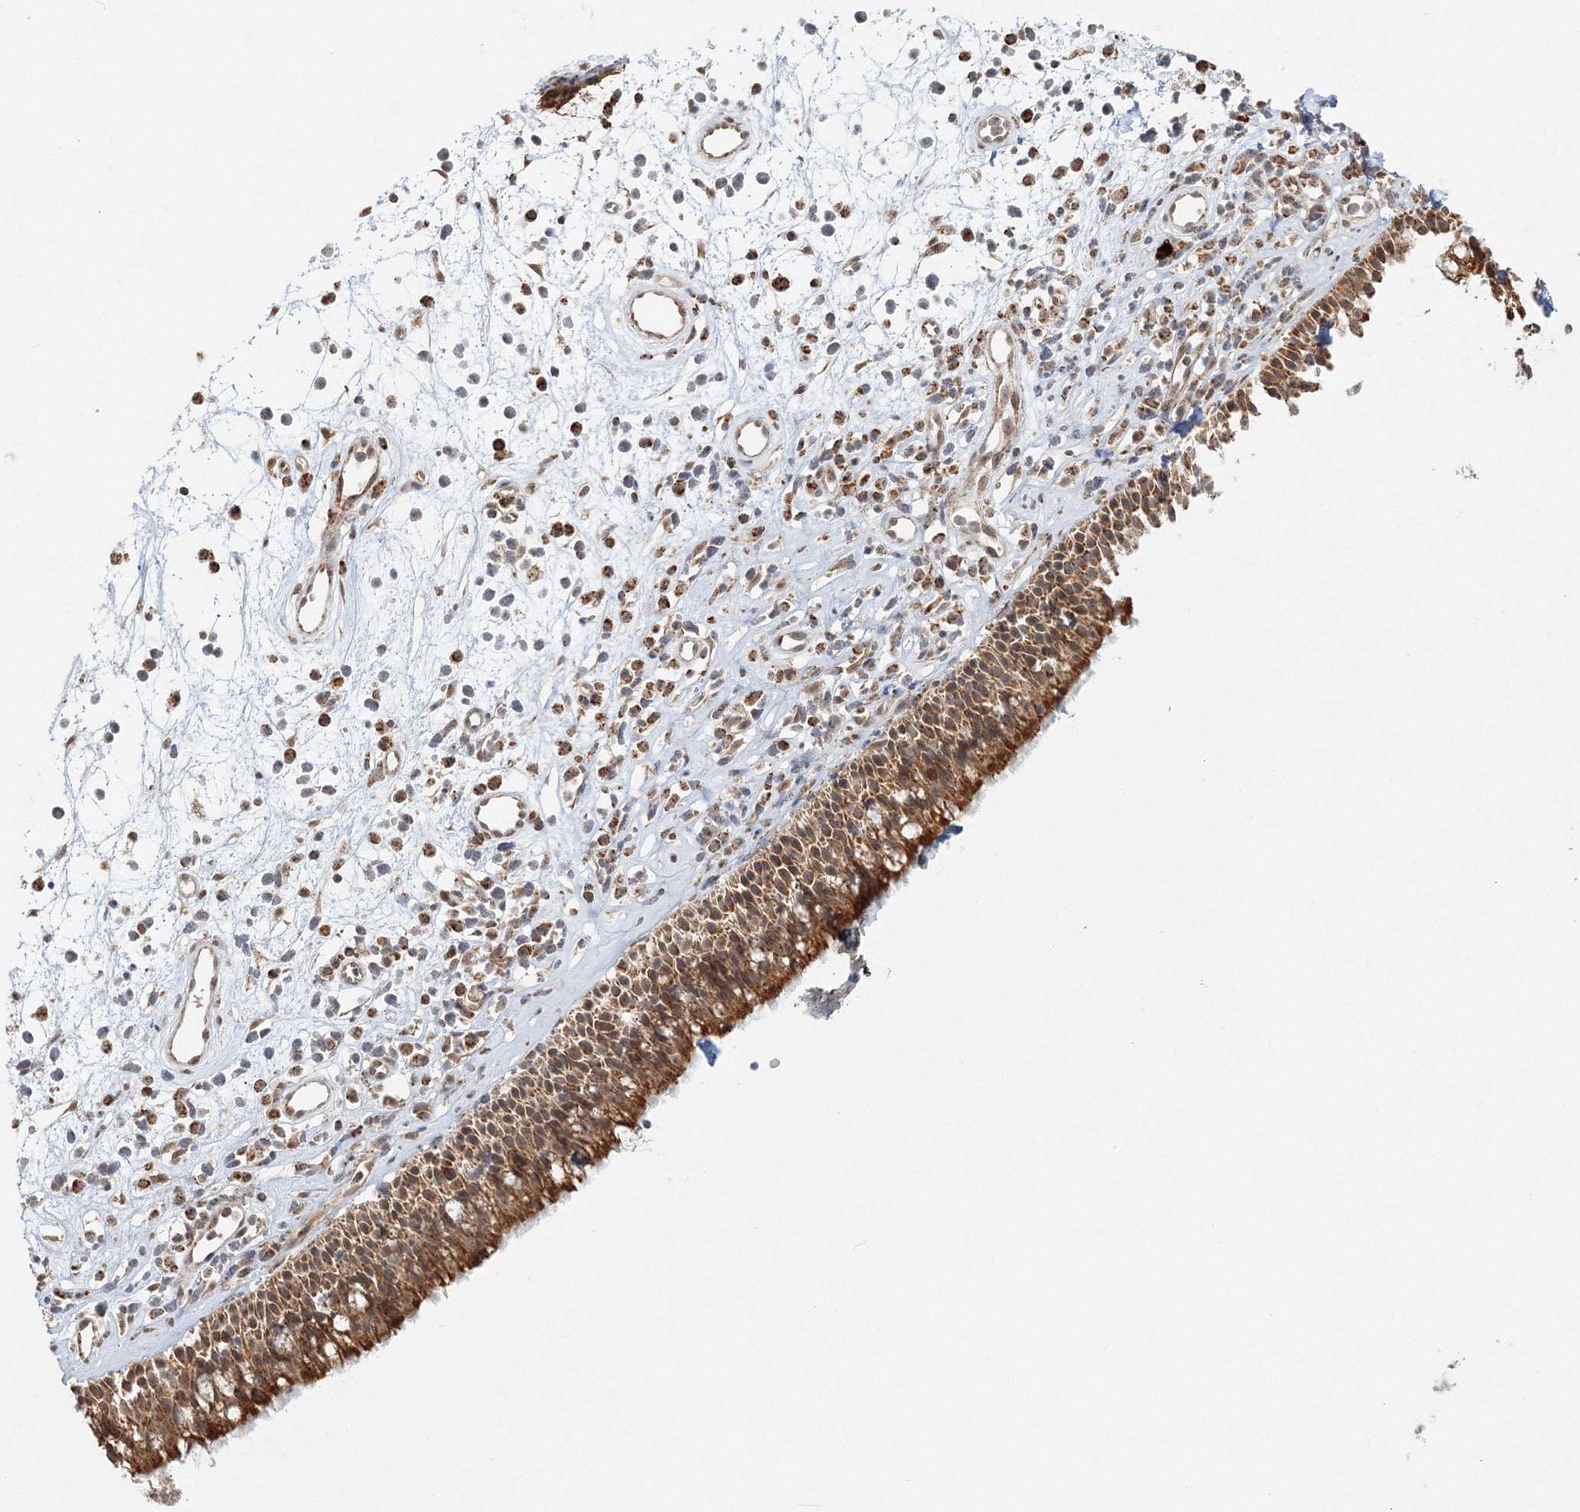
{"staining": {"intensity": "moderate", "quantity": ">75%", "location": "cytoplasmic/membranous,nuclear"}, "tissue": "nasopharynx", "cell_type": "Respiratory epithelial cells", "image_type": "normal", "snomed": [{"axis": "morphology", "description": "Normal tissue, NOS"}, {"axis": "morphology", "description": "Inflammation, NOS"}, {"axis": "morphology", "description": "Malignant melanoma, Metastatic site"}, {"axis": "topography", "description": "Nasopharynx"}], "caption": "Protein expression by immunohistochemistry reveals moderate cytoplasmic/membranous,nuclear staining in approximately >75% of respiratory epithelial cells in benign nasopharynx.", "gene": "PSMD6", "patient": {"sex": "male", "age": 70}}